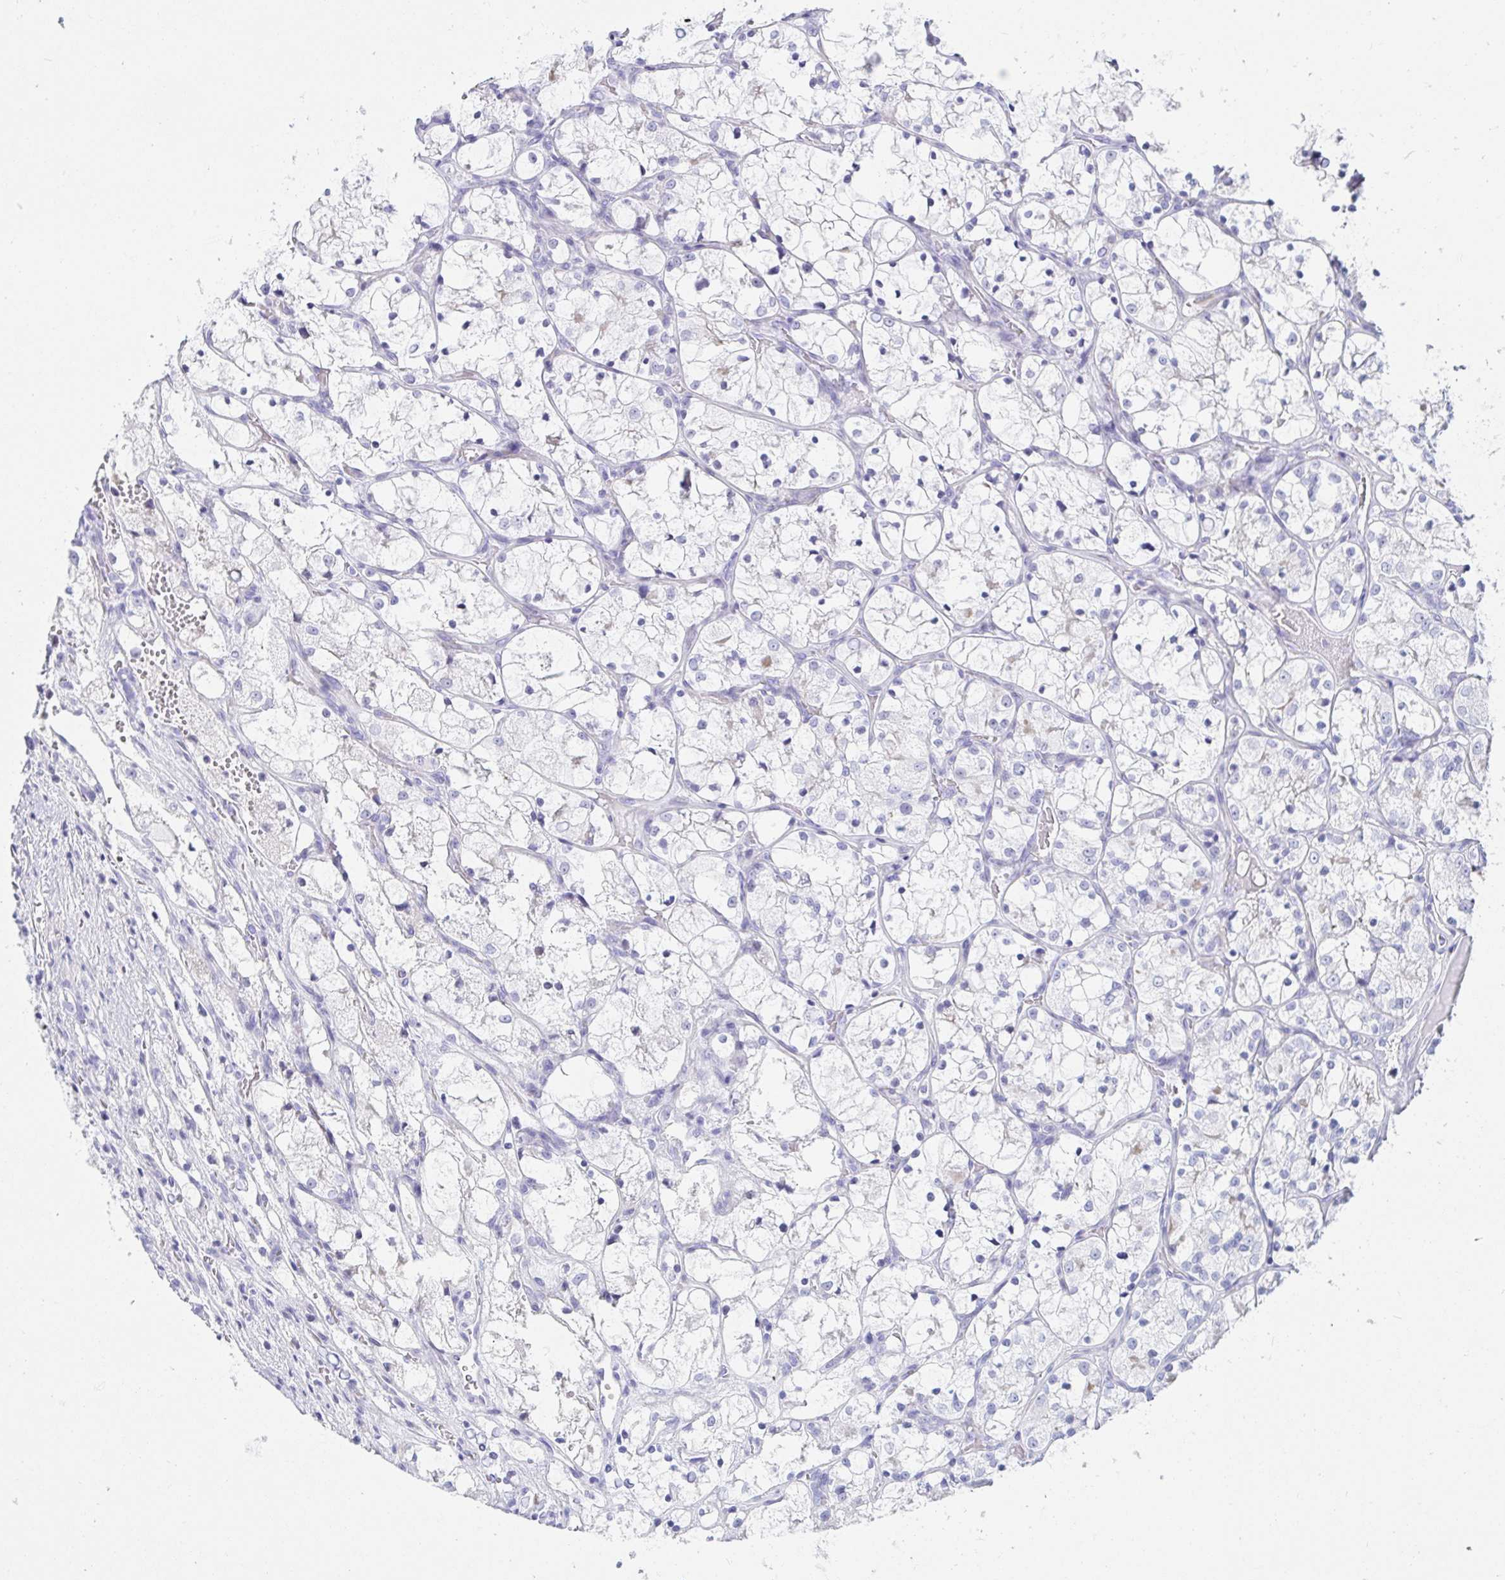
{"staining": {"intensity": "negative", "quantity": "none", "location": "none"}, "tissue": "renal cancer", "cell_type": "Tumor cells", "image_type": "cancer", "snomed": [{"axis": "morphology", "description": "Adenocarcinoma, NOS"}, {"axis": "topography", "description": "Kidney"}], "caption": "DAB (3,3'-diaminobenzidine) immunohistochemical staining of human renal cancer (adenocarcinoma) shows no significant staining in tumor cells. (DAB (3,3'-diaminobenzidine) immunohistochemistry (IHC), high magnification).", "gene": "C4orf17", "patient": {"sex": "female", "age": 69}}